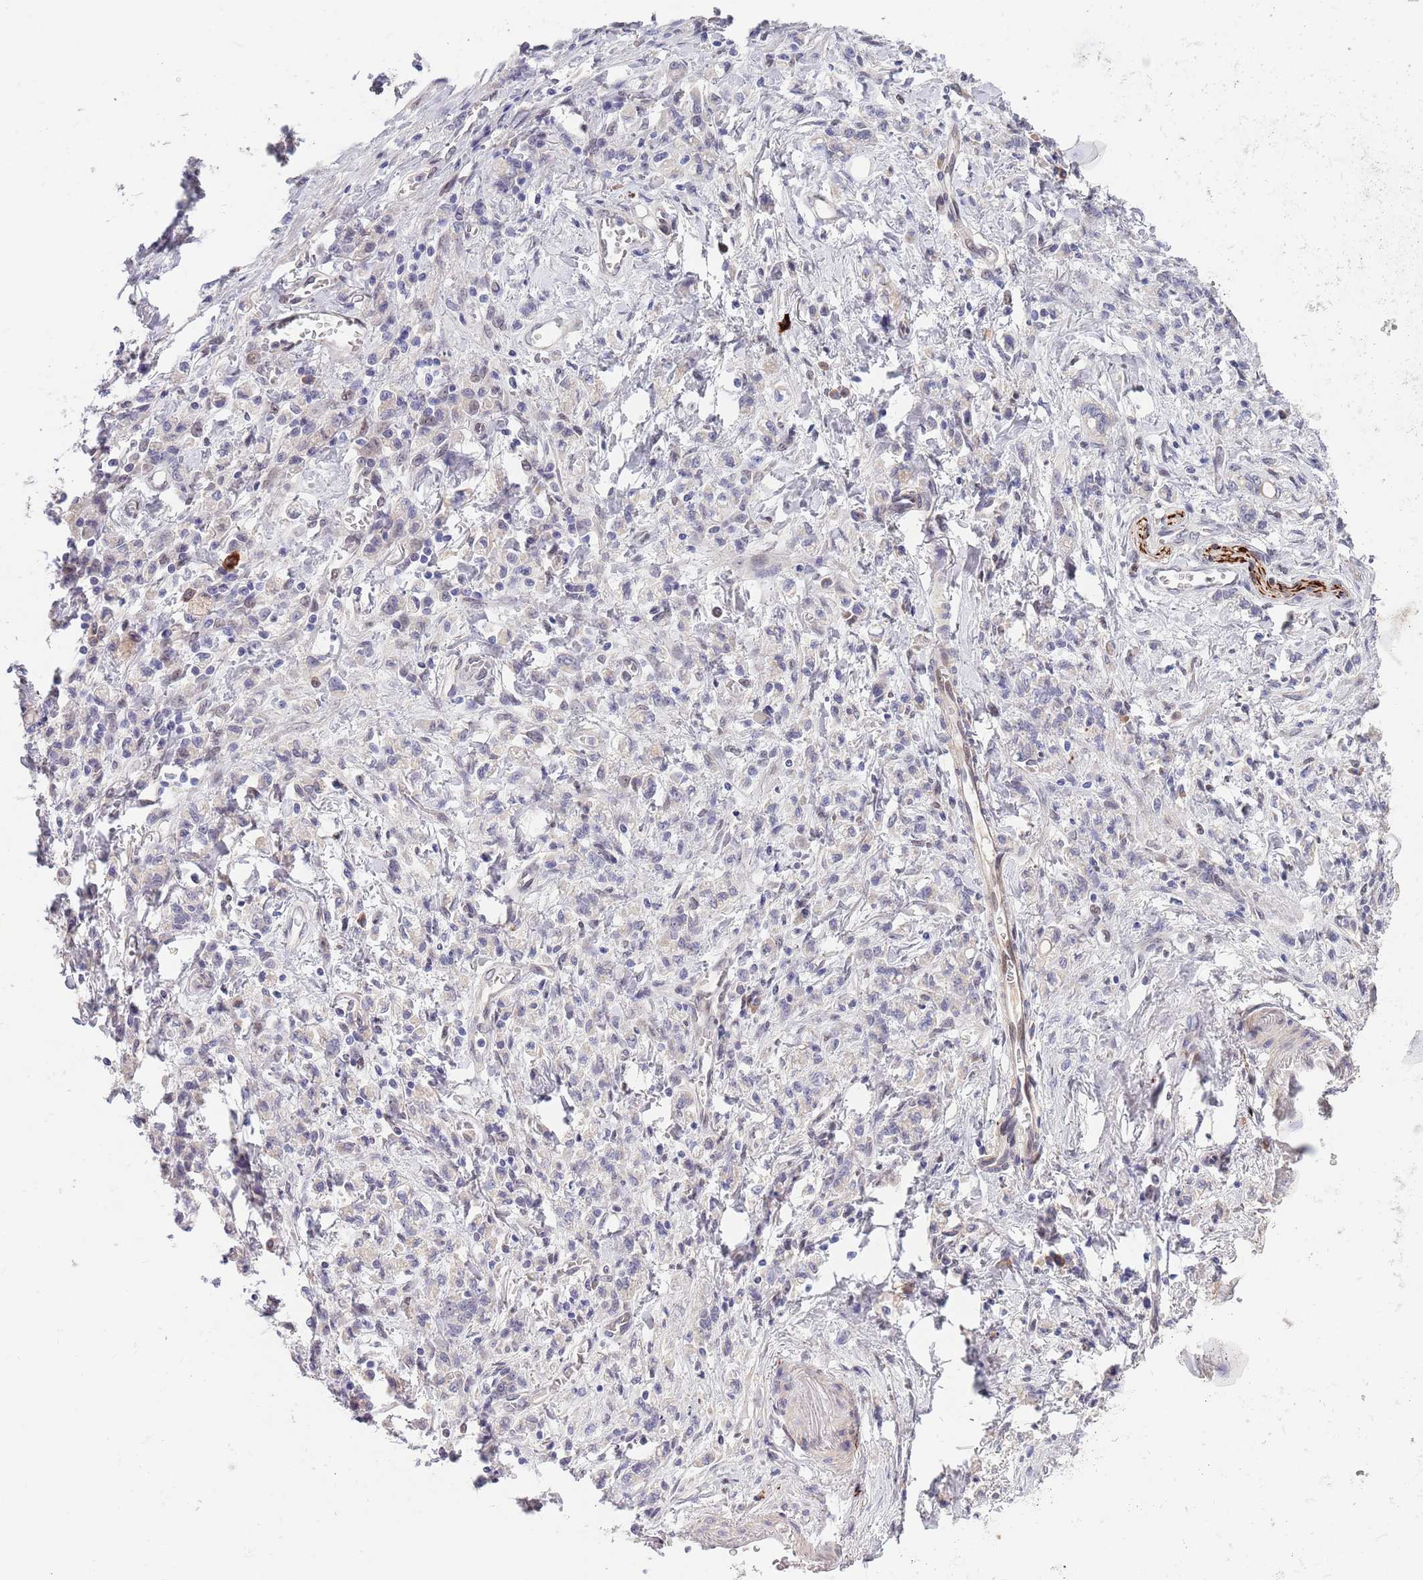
{"staining": {"intensity": "negative", "quantity": "none", "location": "none"}, "tissue": "stomach cancer", "cell_type": "Tumor cells", "image_type": "cancer", "snomed": [{"axis": "morphology", "description": "Adenocarcinoma, NOS"}, {"axis": "topography", "description": "Stomach"}], "caption": "The micrograph displays no staining of tumor cells in stomach adenocarcinoma. (DAB (3,3'-diaminobenzidine) IHC, high magnification).", "gene": "NLRP6", "patient": {"sex": "male", "age": 77}}